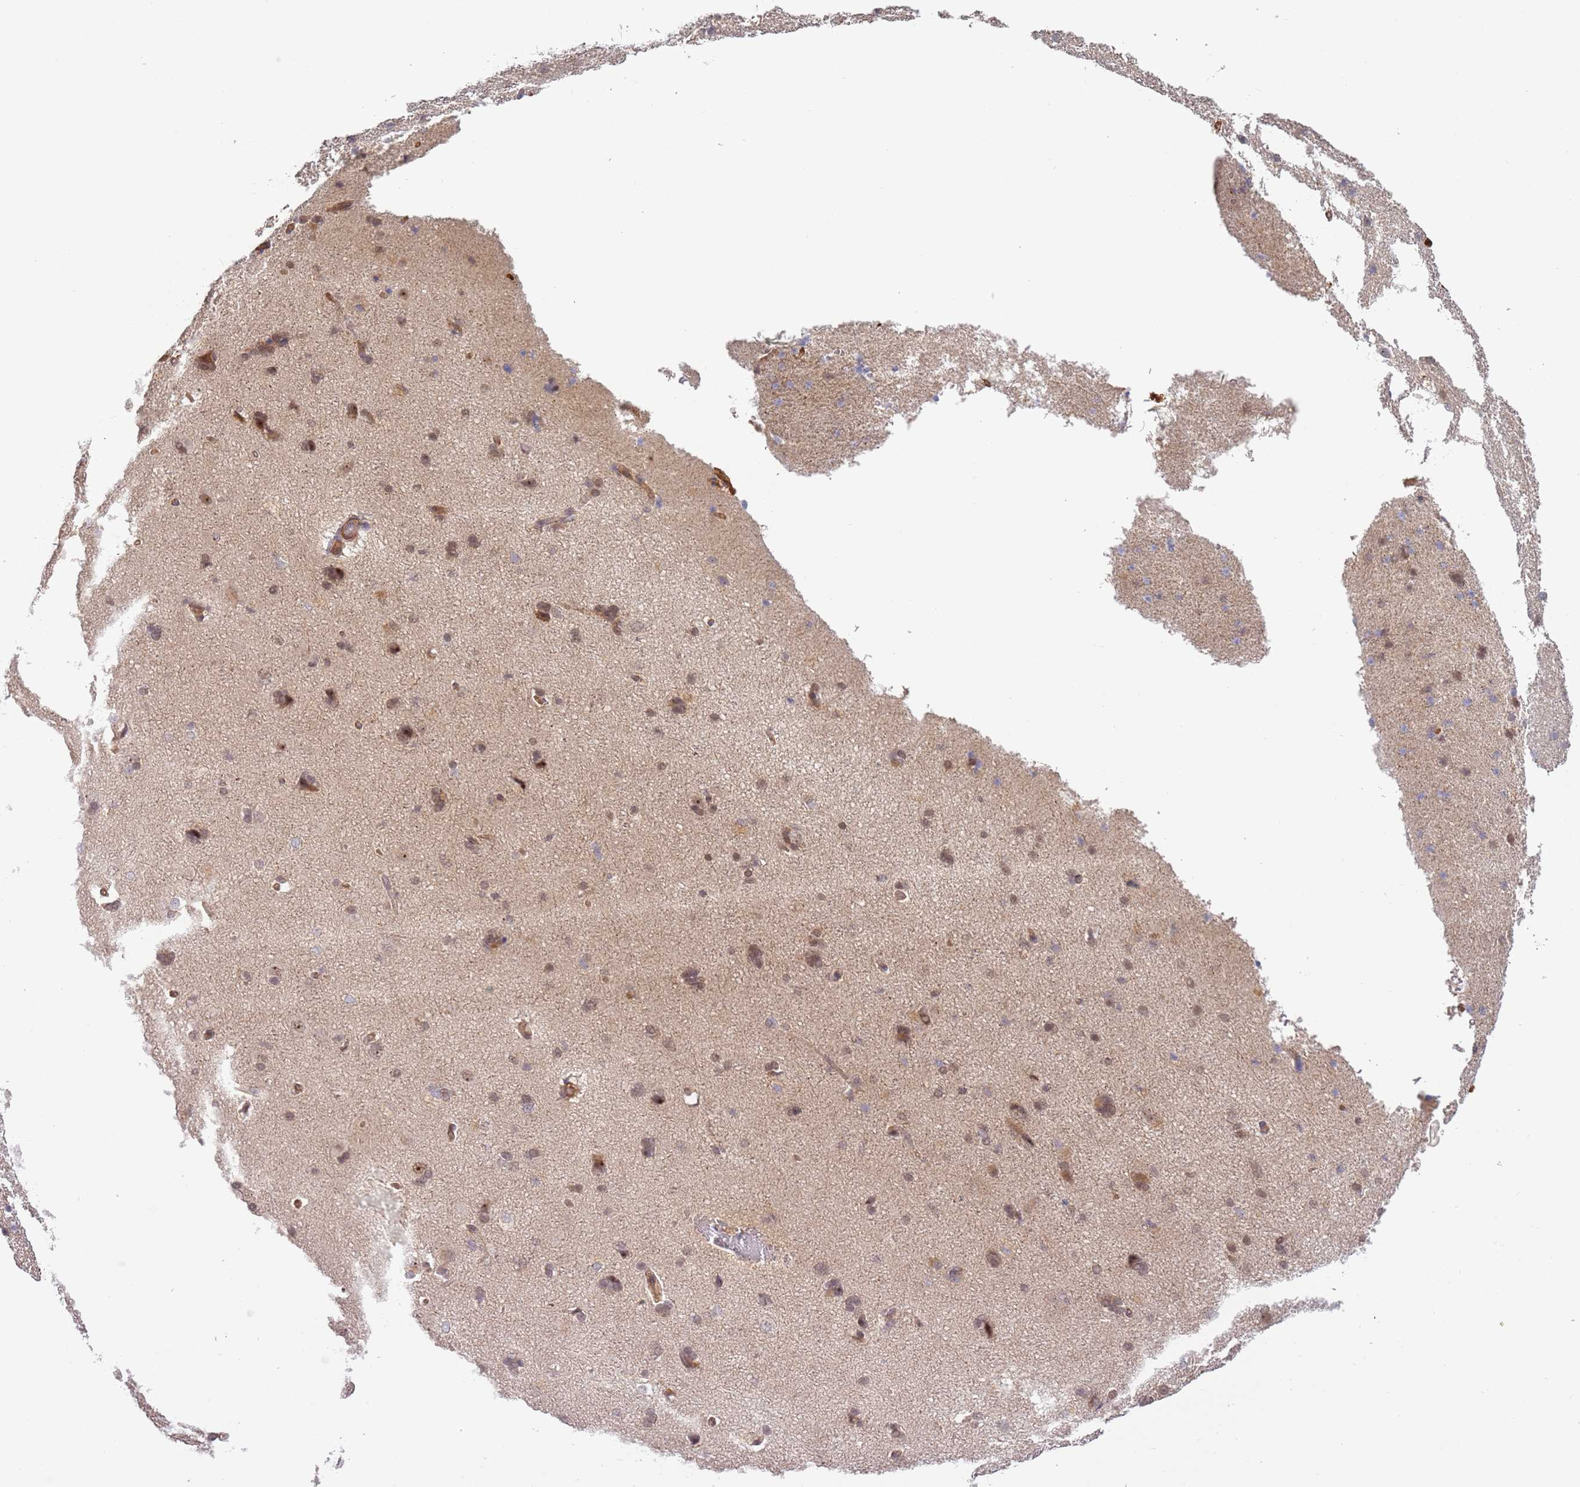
{"staining": {"intensity": "moderate", "quantity": ">75%", "location": "cytoplasmic/membranous,nuclear"}, "tissue": "cerebral cortex", "cell_type": "Endothelial cells", "image_type": "normal", "snomed": [{"axis": "morphology", "description": "Normal tissue, NOS"}, {"axis": "topography", "description": "Cerebral cortex"}], "caption": "Human cerebral cortex stained with a brown dye displays moderate cytoplasmic/membranous,nuclear positive staining in approximately >75% of endothelial cells.", "gene": "SURF2", "patient": {"sex": "male", "age": 62}}